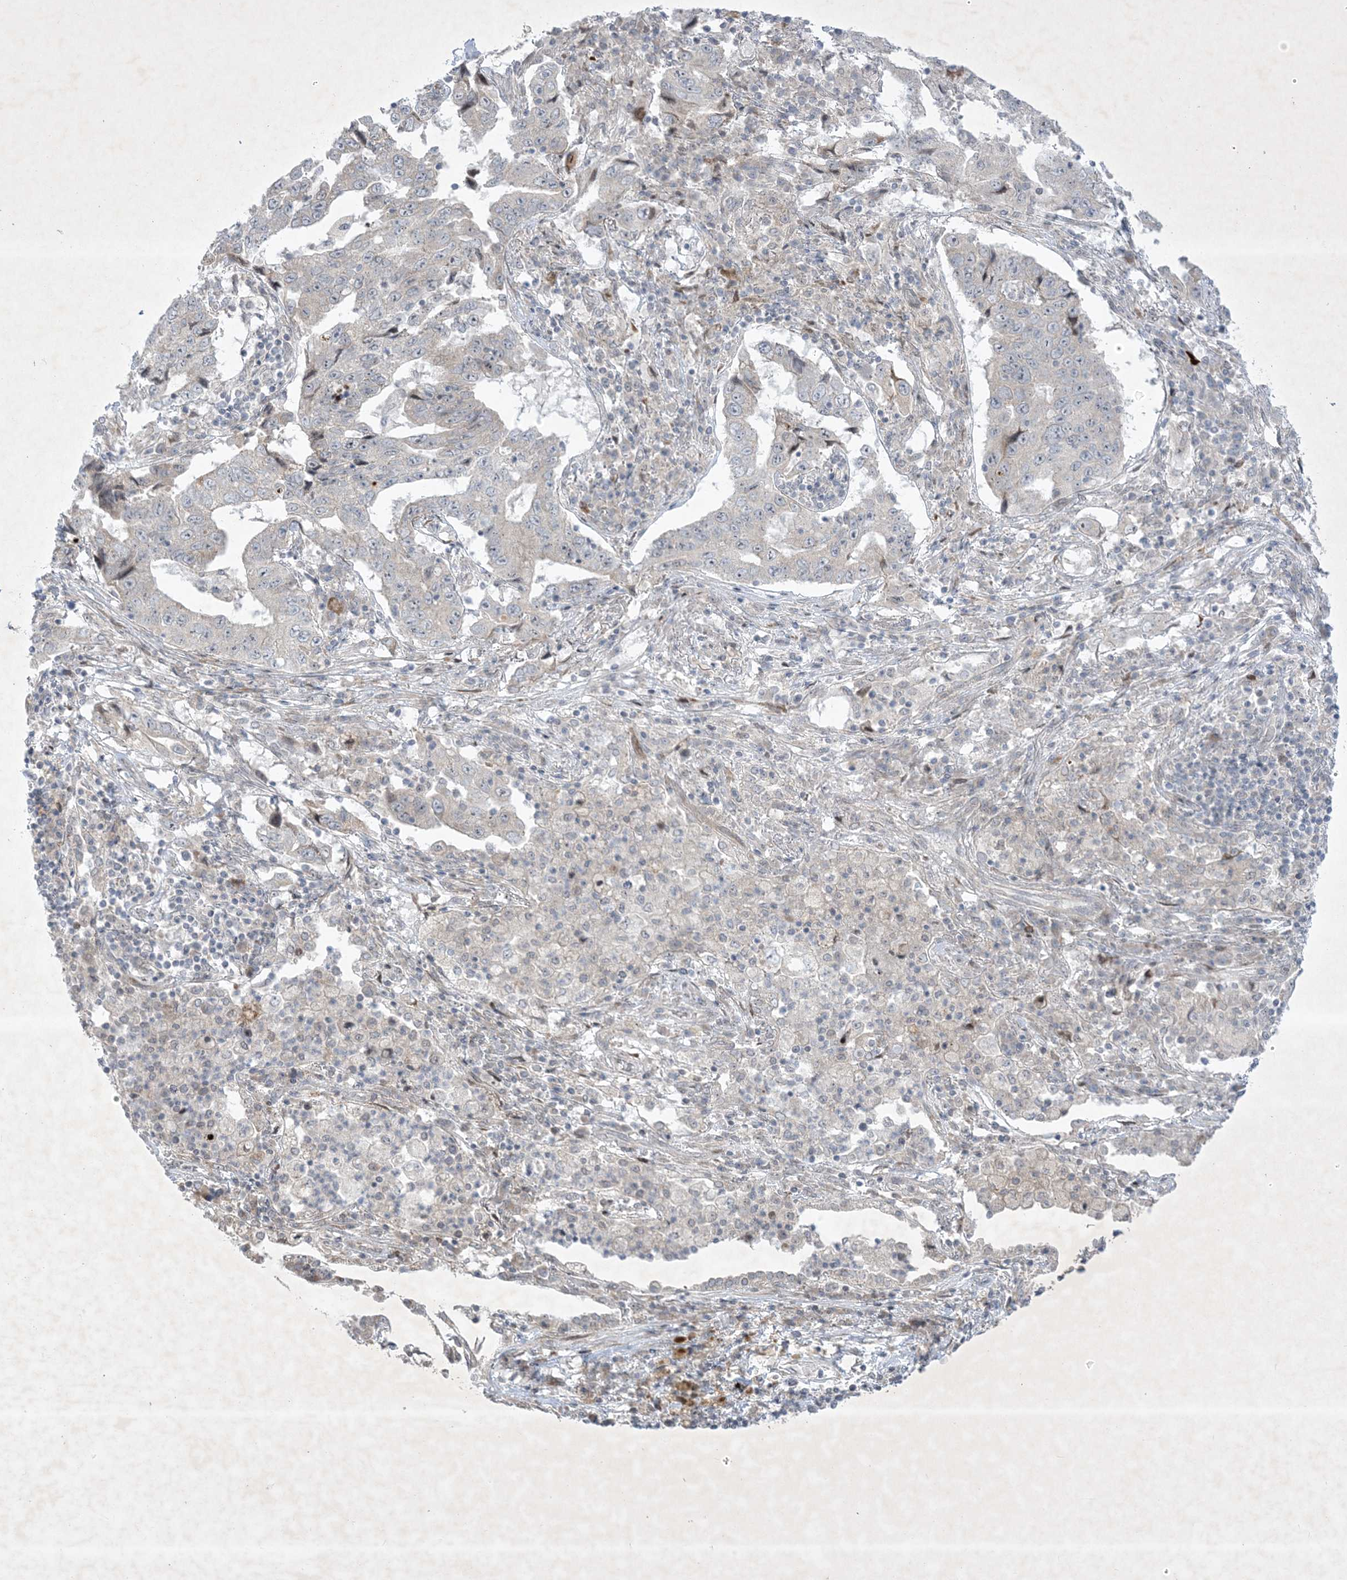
{"staining": {"intensity": "negative", "quantity": "none", "location": "none"}, "tissue": "lung cancer", "cell_type": "Tumor cells", "image_type": "cancer", "snomed": [{"axis": "morphology", "description": "Adenocarcinoma, NOS"}, {"axis": "topography", "description": "Lung"}], "caption": "Immunohistochemistry (IHC) of human lung cancer (adenocarcinoma) reveals no expression in tumor cells.", "gene": "SOGA3", "patient": {"sex": "female", "age": 51}}